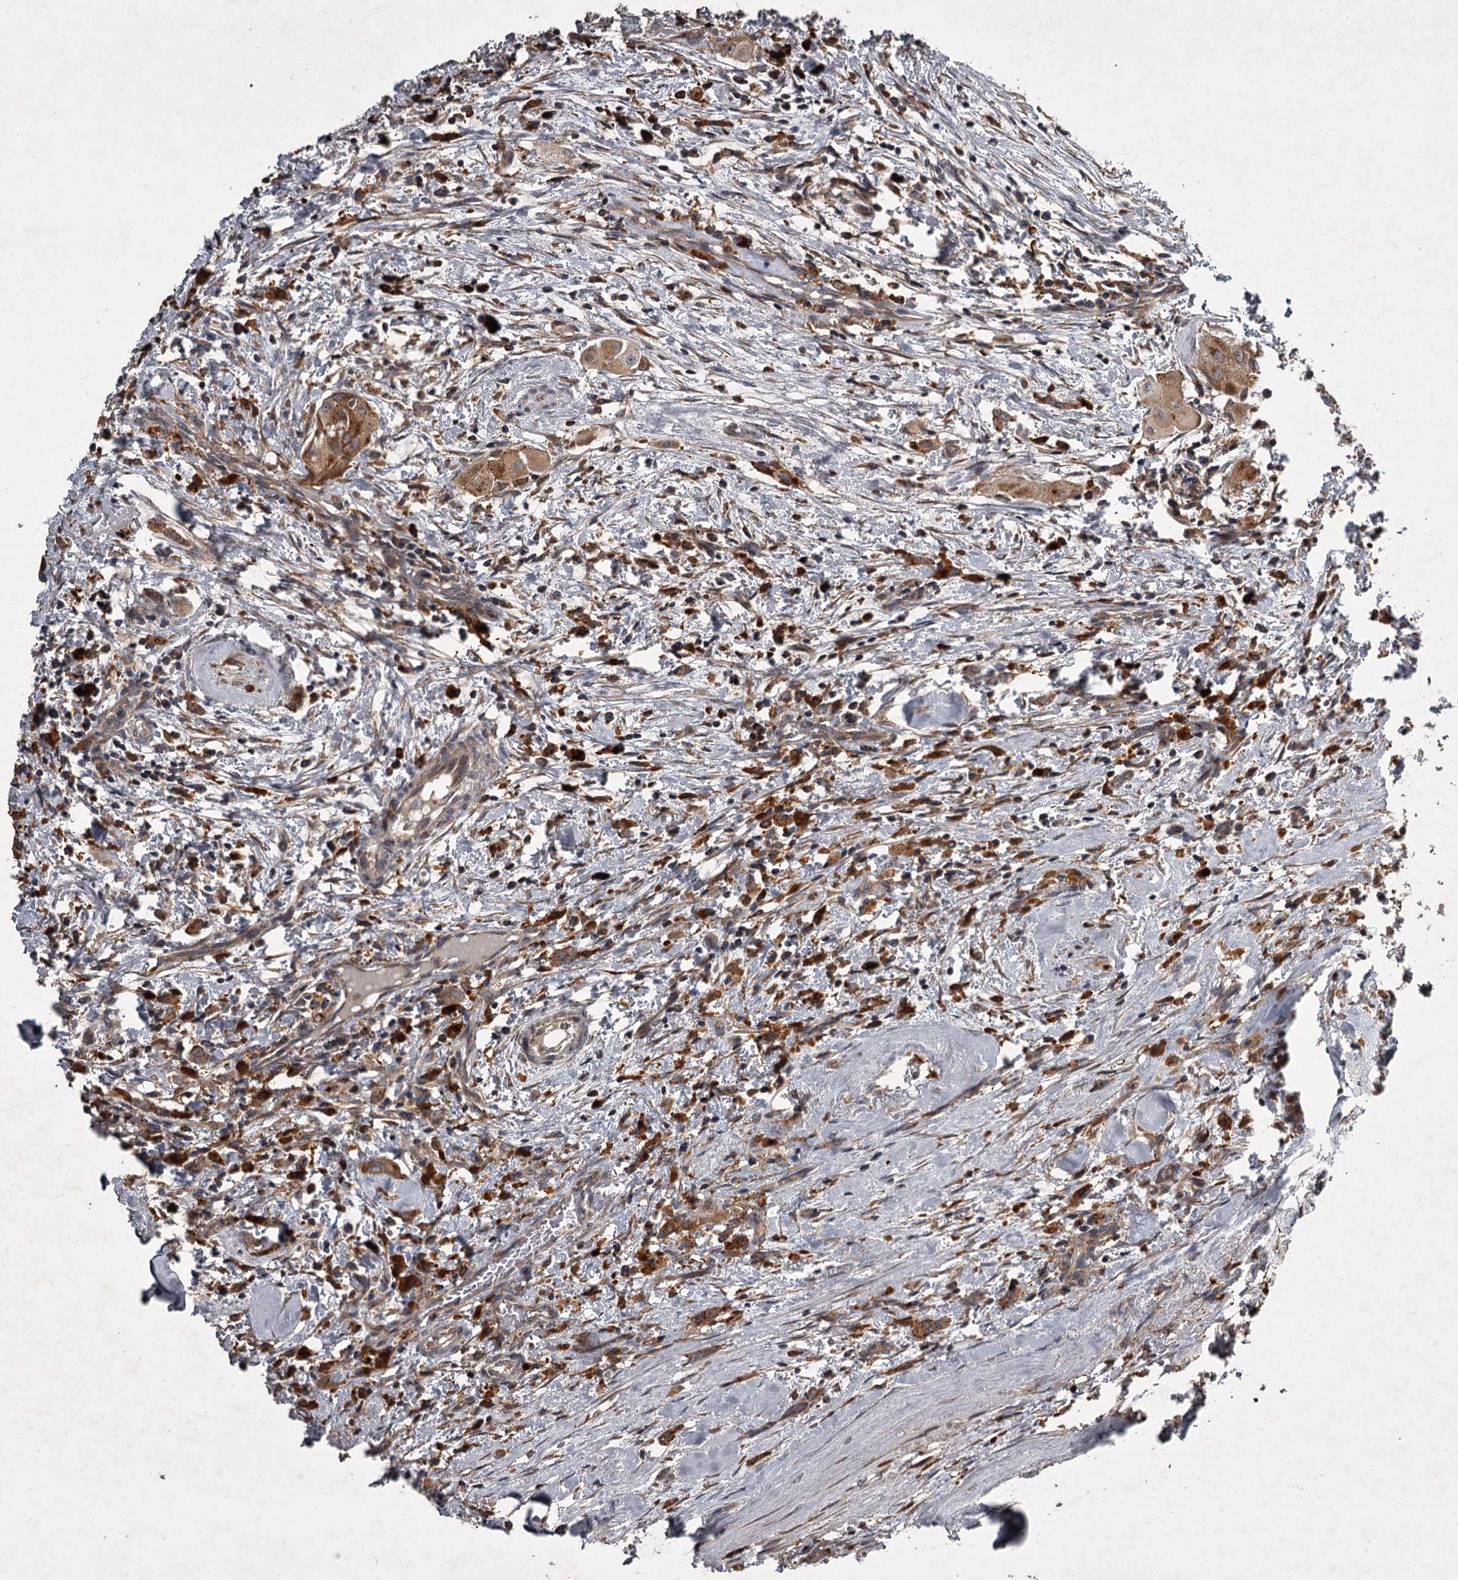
{"staining": {"intensity": "moderate", "quantity": ">75%", "location": "cytoplasmic/membranous"}, "tissue": "thyroid cancer", "cell_type": "Tumor cells", "image_type": "cancer", "snomed": [{"axis": "morphology", "description": "Papillary adenocarcinoma, NOS"}, {"axis": "topography", "description": "Thyroid gland"}], "caption": "Immunohistochemical staining of human thyroid cancer reveals moderate cytoplasmic/membranous protein staining in about >75% of tumor cells.", "gene": "UNC93B1", "patient": {"sex": "female", "age": 59}}